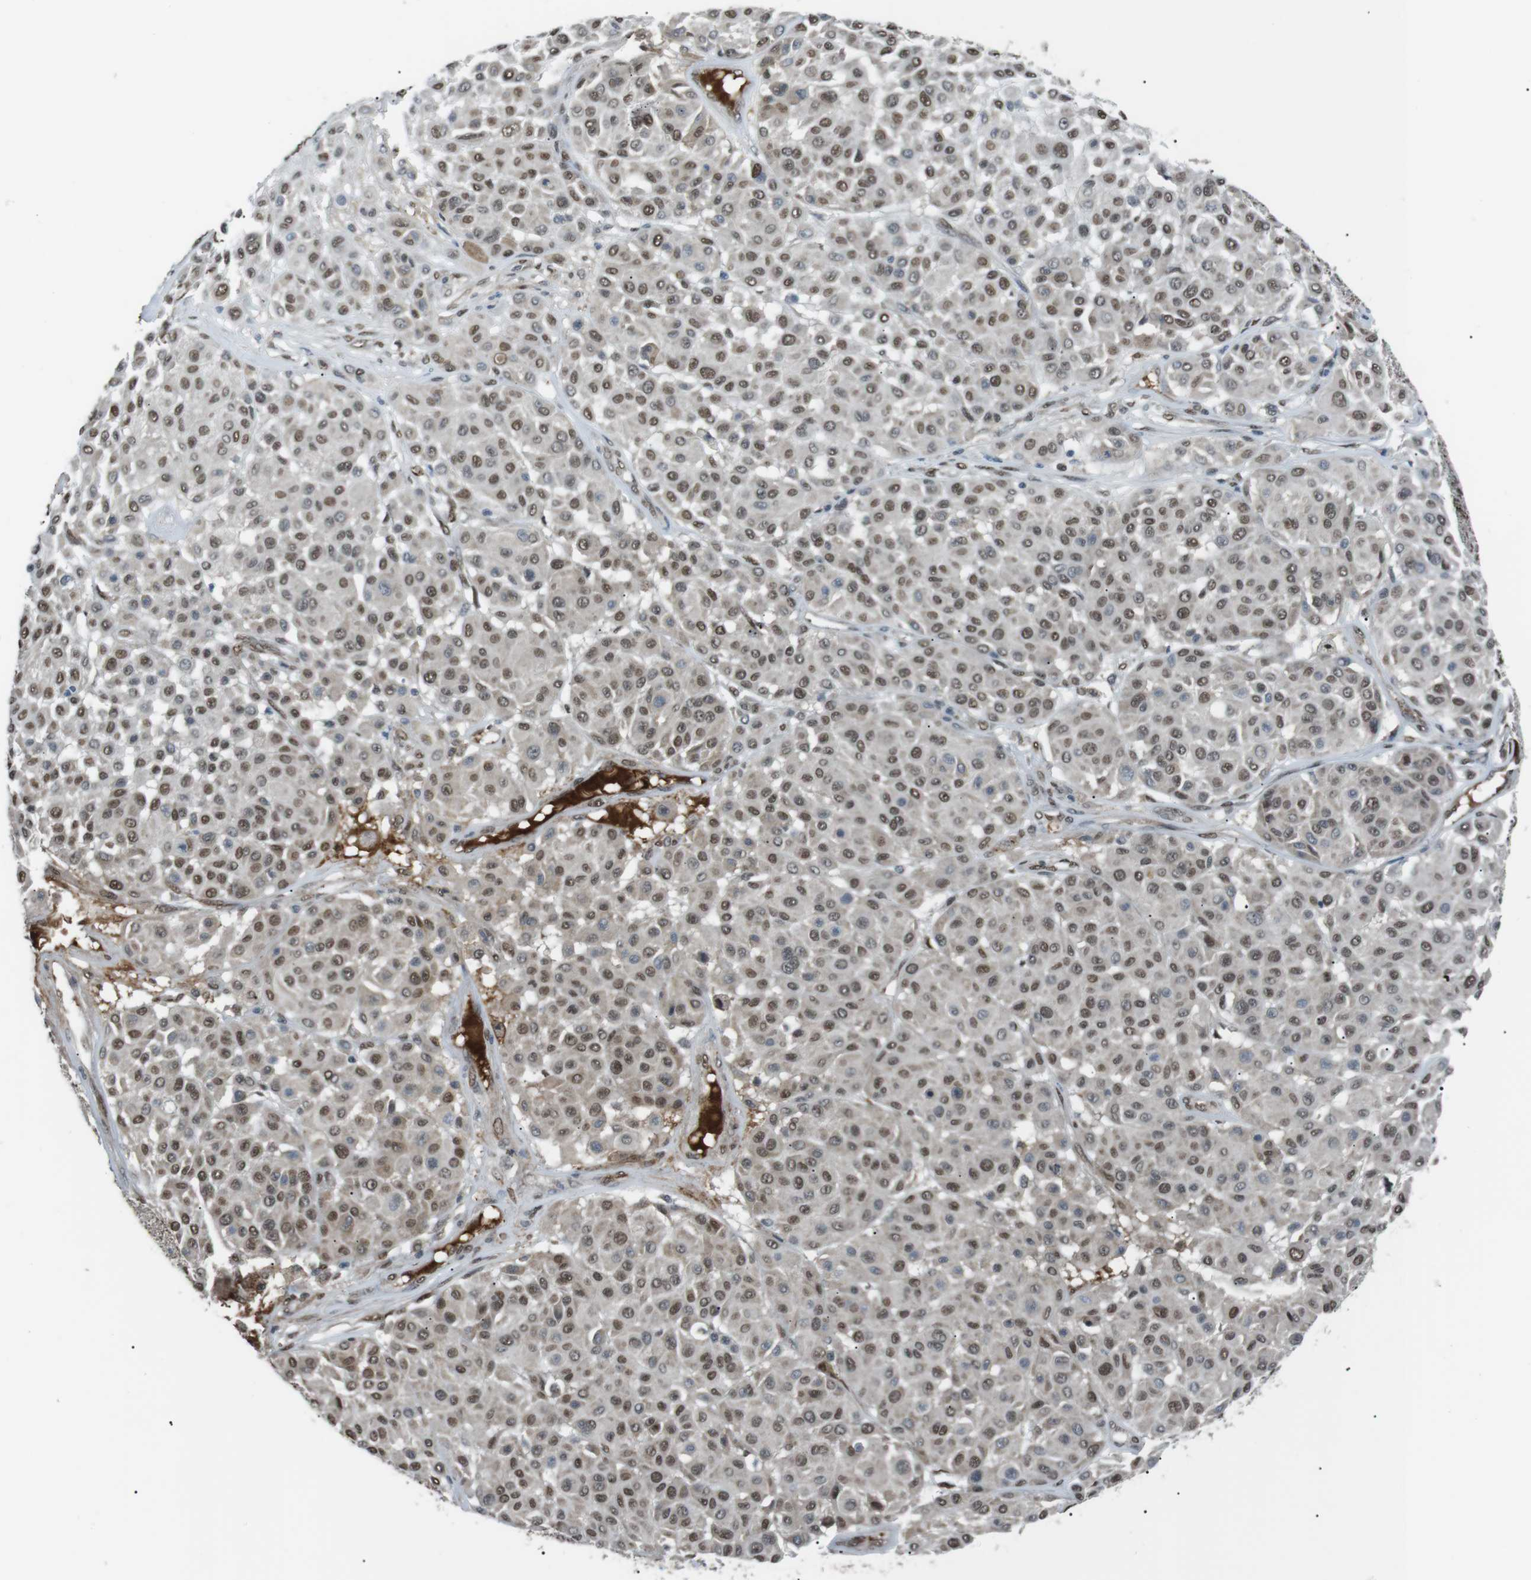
{"staining": {"intensity": "moderate", "quantity": ">75%", "location": "nuclear"}, "tissue": "melanoma", "cell_type": "Tumor cells", "image_type": "cancer", "snomed": [{"axis": "morphology", "description": "Malignant melanoma, Metastatic site"}, {"axis": "topography", "description": "Soft tissue"}], "caption": "DAB (3,3'-diaminobenzidine) immunohistochemical staining of human melanoma displays moderate nuclear protein expression in approximately >75% of tumor cells.", "gene": "SRPK2", "patient": {"sex": "male", "age": 41}}